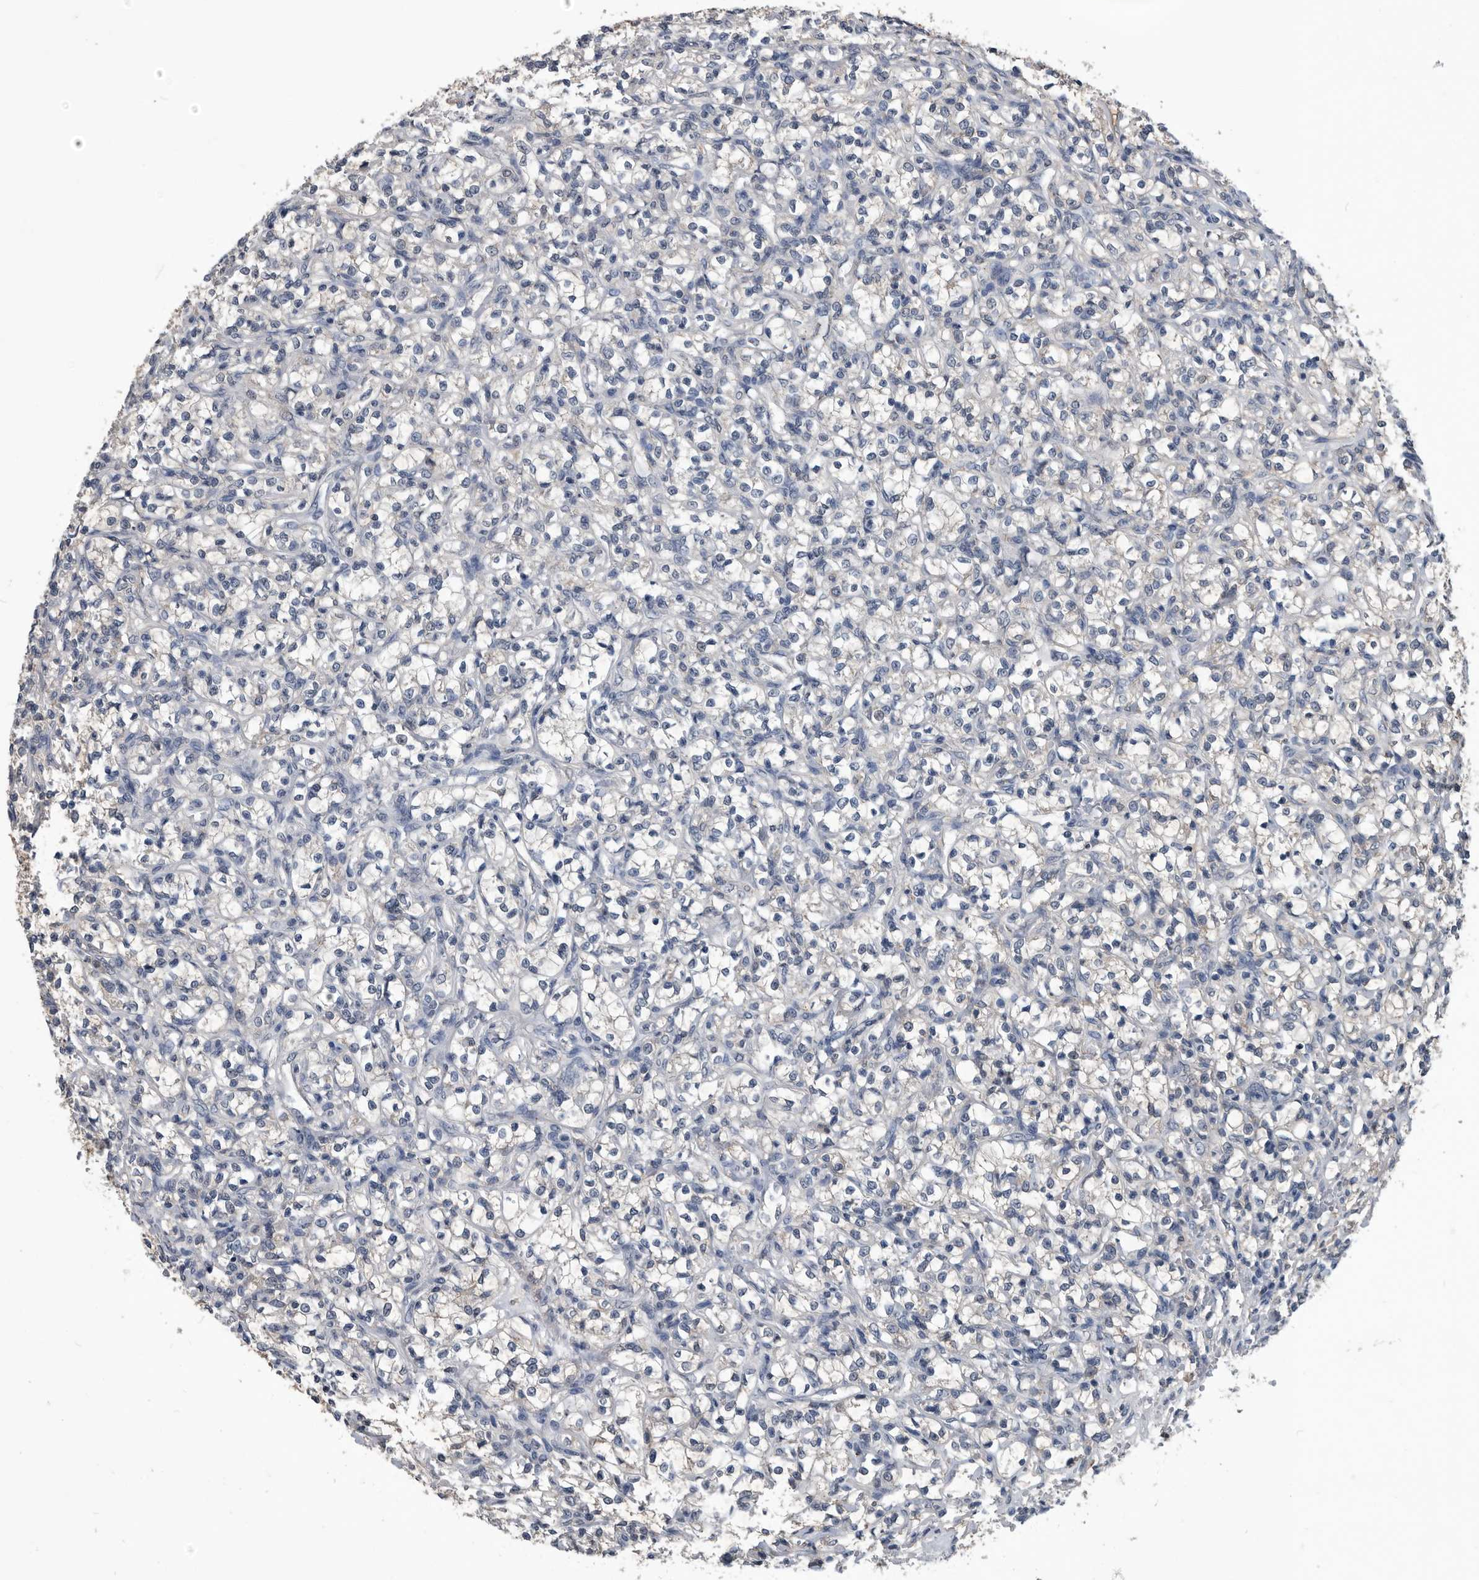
{"staining": {"intensity": "negative", "quantity": "none", "location": "none"}, "tissue": "renal cancer", "cell_type": "Tumor cells", "image_type": "cancer", "snomed": [{"axis": "morphology", "description": "Adenocarcinoma, NOS"}, {"axis": "topography", "description": "Kidney"}], "caption": "High magnification brightfield microscopy of adenocarcinoma (renal) stained with DAB (3,3'-diaminobenzidine) (brown) and counterstained with hematoxylin (blue): tumor cells show no significant expression.", "gene": "PDXK", "patient": {"sex": "female", "age": 69}}